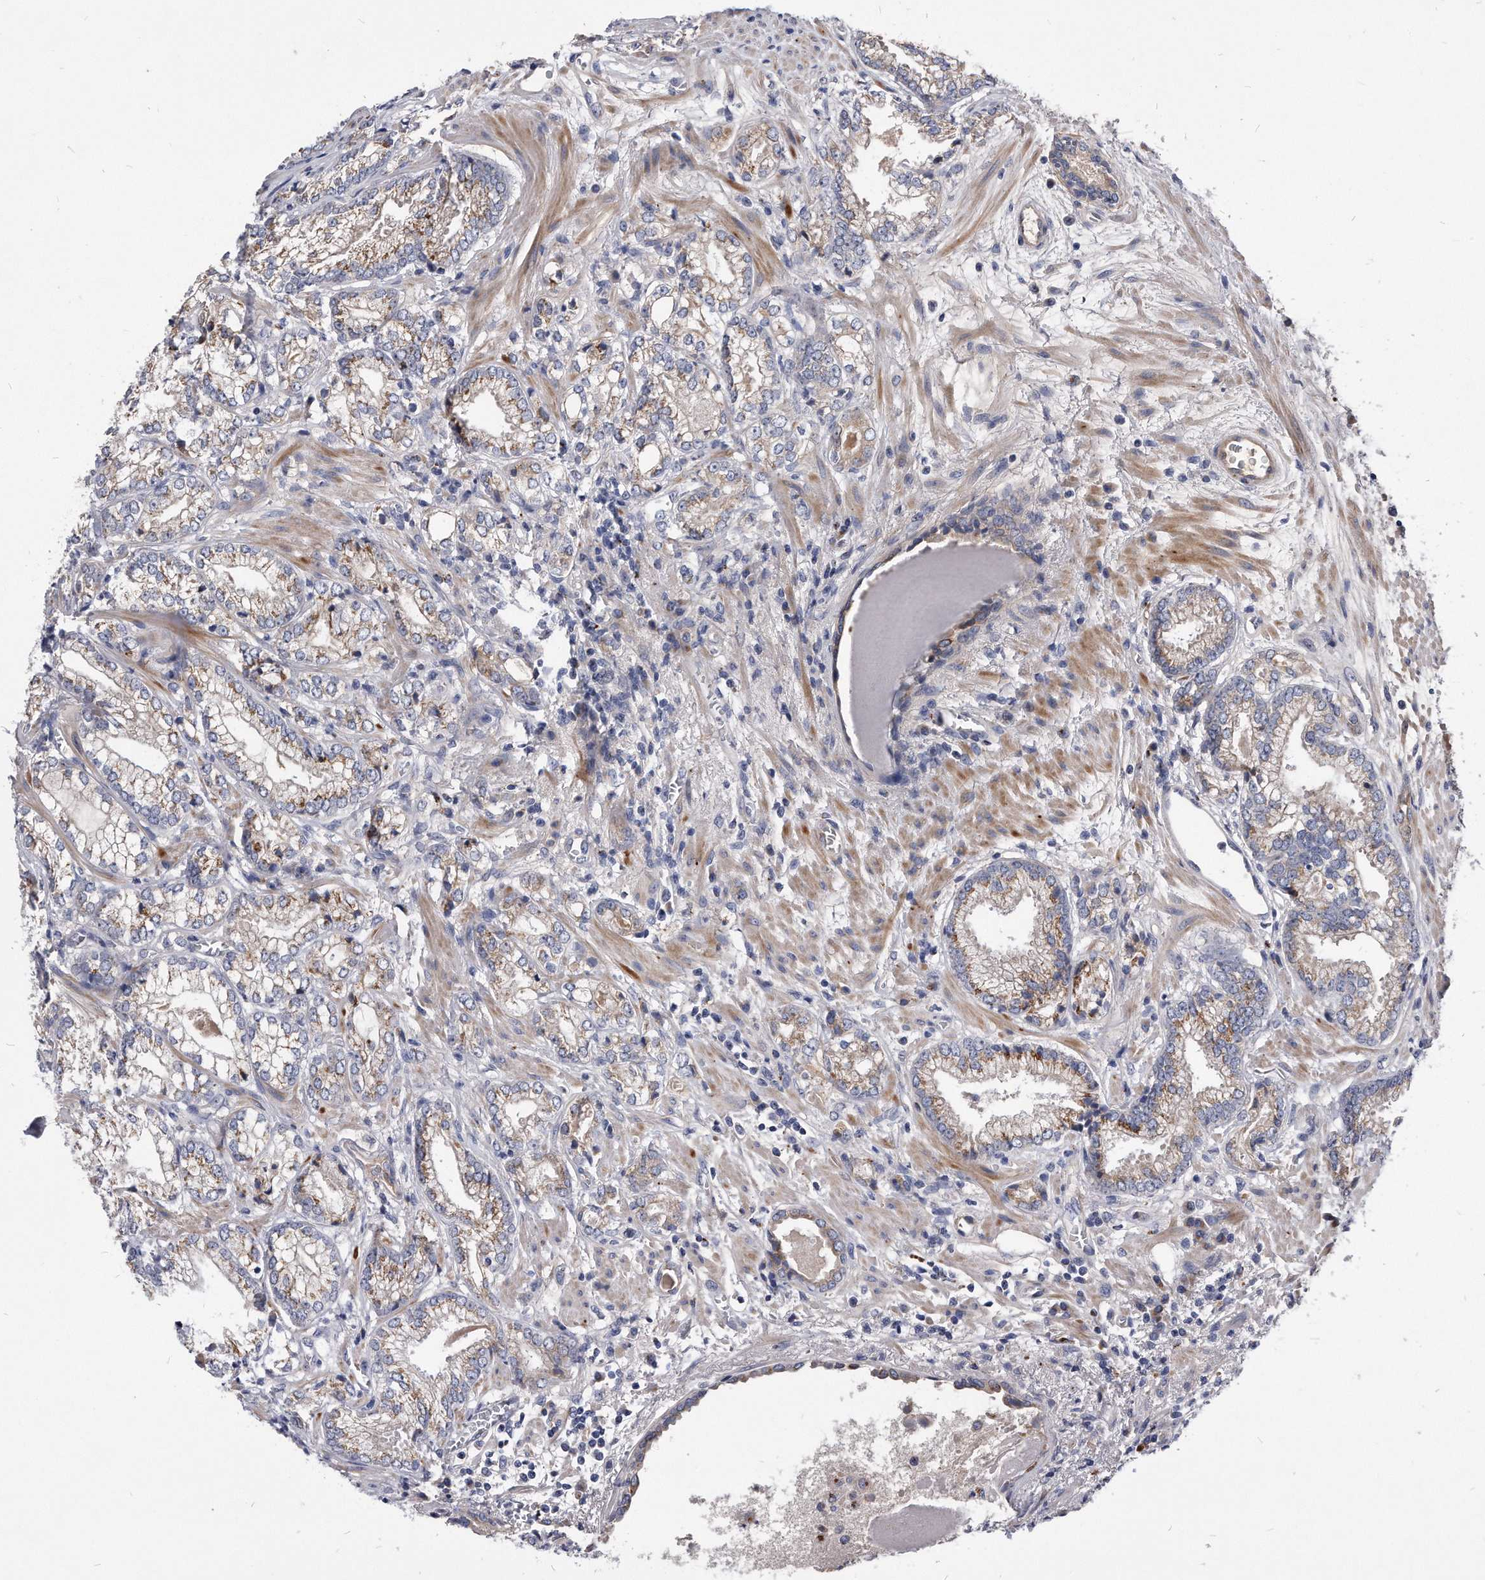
{"staining": {"intensity": "moderate", "quantity": "25%-75%", "location": "cytoplasmic/membranous"}, "tissue": "prostate cancer", "cell_type": "Tumor cells", "image_type": "cancer", "snomed": [{"axis": "morphology", "description": "Normal morphology"}, {"axis": "morphology", "description": "Adenocarcinoma, Low grade"}, {"axis": "topography", "description": "Prostate"}], "caption": "Prostate cancer (low-grade adenocarcinoma) tissue reveals moderate cytoplasmic/membranous expression in about 25%-75% of tumor cells", "gene": "MGAT4A", "patient": {"sex": "male", "age": 72}}